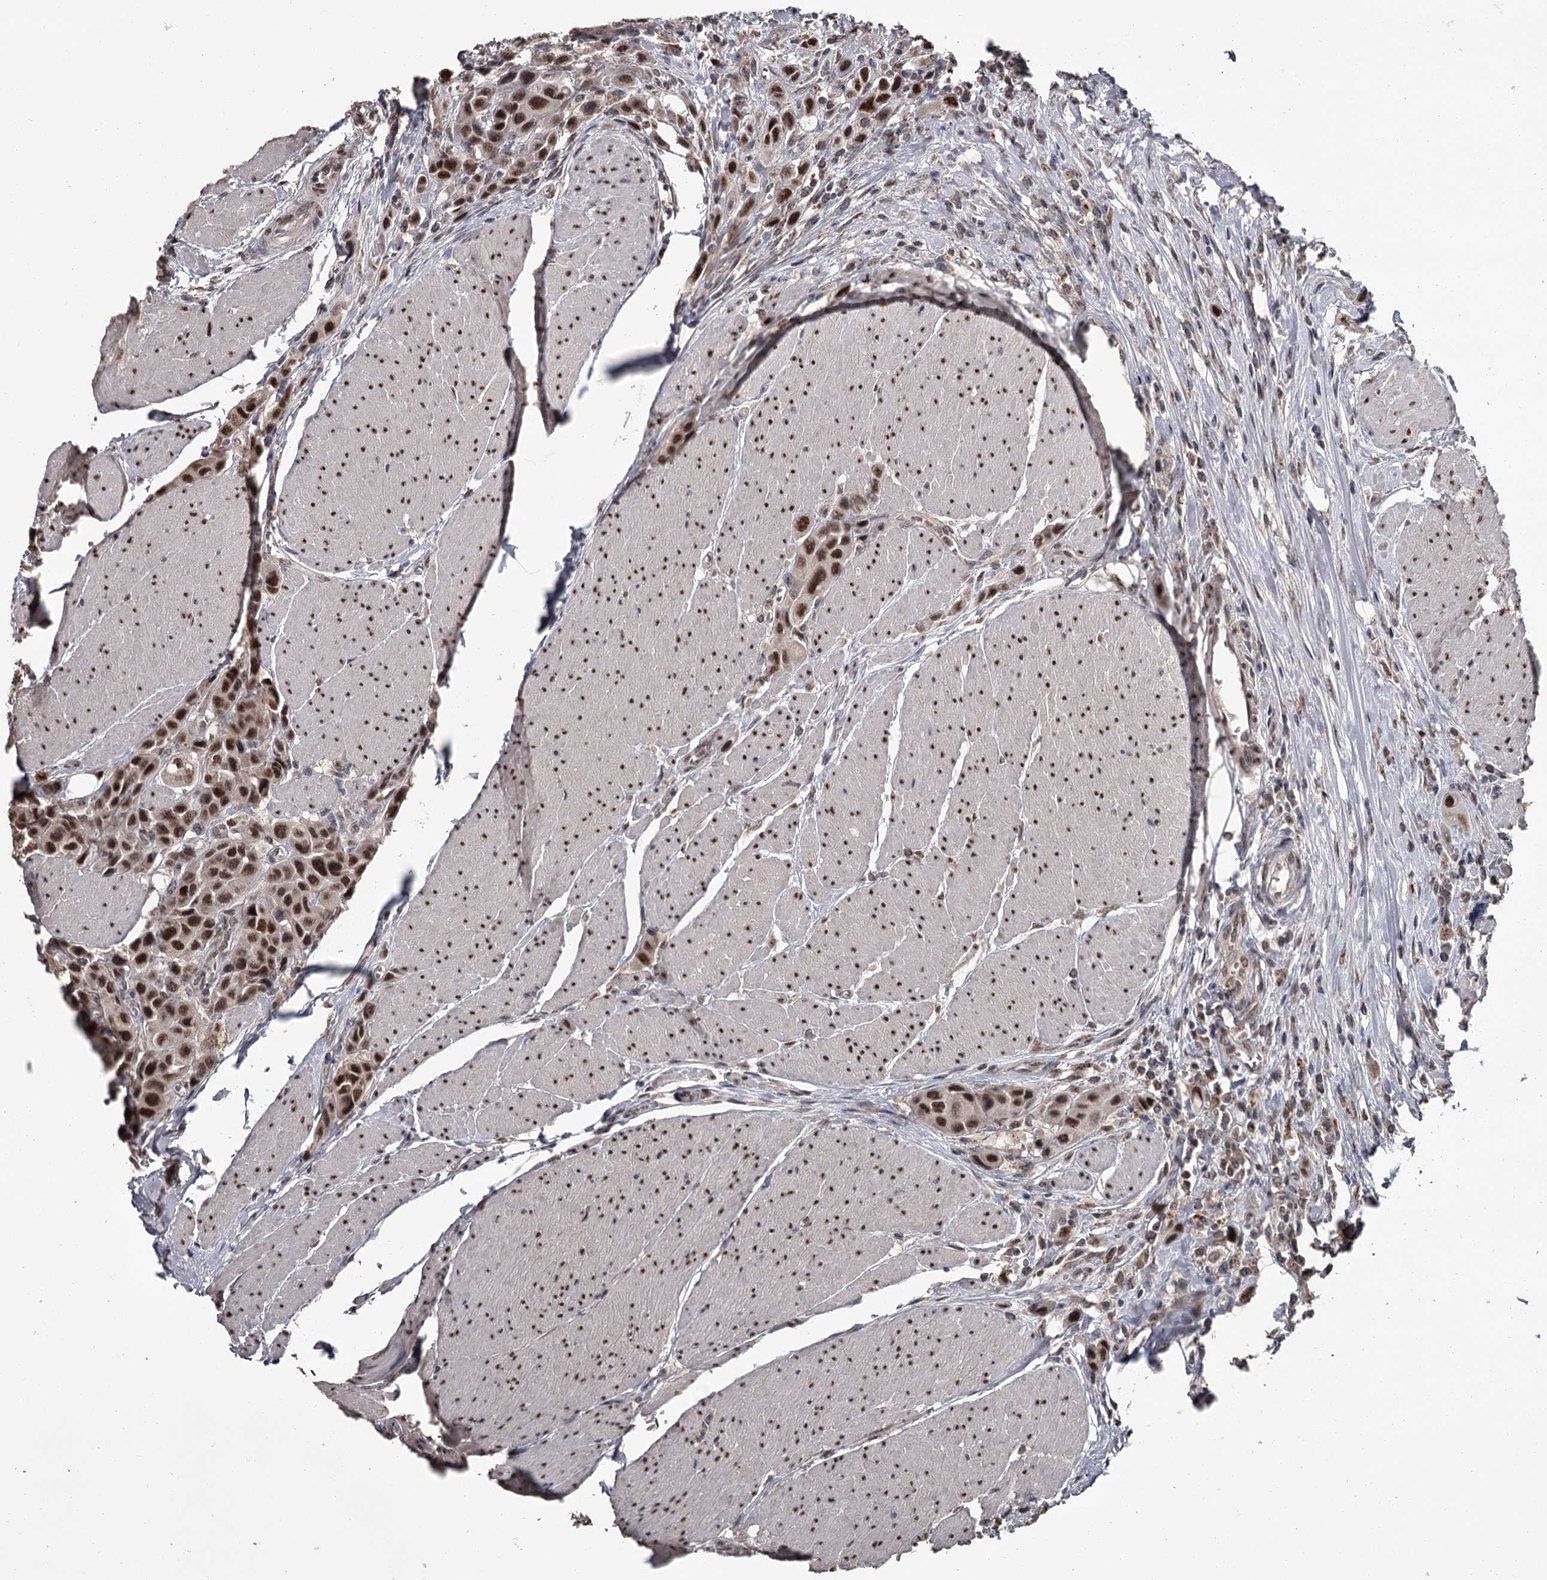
{"staining": {"intensity": "moderate", "quantity": ">75%", "location": "nuclear"}, "tissue": "urothelial cancer", "cell_type": "Tumor cells", "image_type": "cancer", "snomed": [{"axis": "morphology", "description": "Urothelial carcinoma, High grade"}, {"axis": "topography", "description": "Urinary bladder"}], "caption": "This image reveals immunohistochemistry (IHC) staining of human high-grade urothelial carcinoma, with medium moderate nuclear staining in approximately >75% of tumor cells.", "gene": "PRPF40B", "patient": {"sex": "male", "age": 50}}